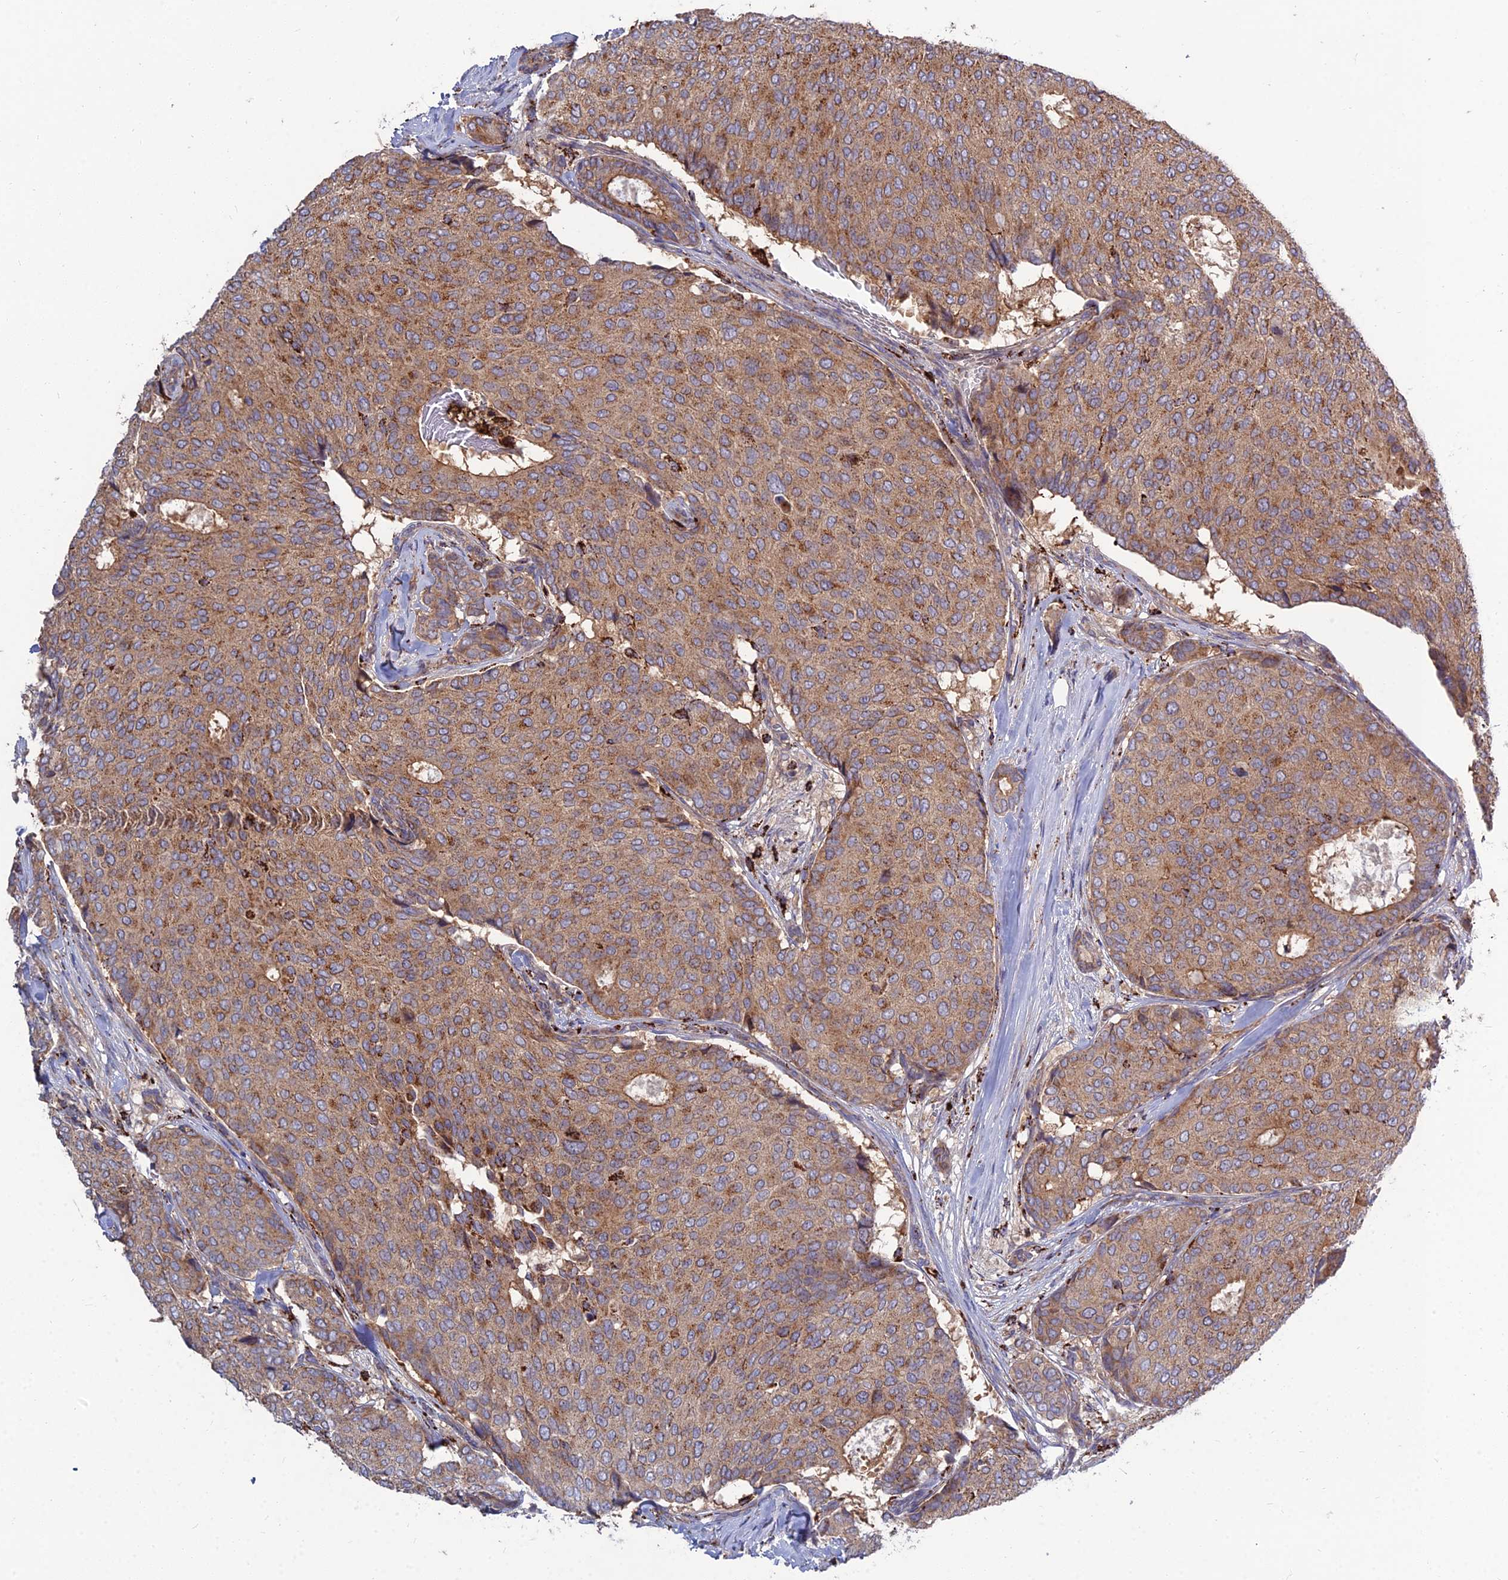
{"staining": {"intensity": "moderate", "quantity": ">75%", "location": "cytoplasmic/membranous"}, "tissue": "breast cancer", "cell_type": "Tumor cells", "image_type": "cancer", "snomed": [{"axis": "morphology", "description": "Duct carcinoma"}, {"axis": "topography", "description": "Breast"}], "caption": "Immunohistochemistry micrograph of infiltrating ductal carcinoma (breast) stained for a protein (brown), which shows medium levels of moderate cytoplasmic/membranous positivity in approximately >75% of tumor cells.", "gene": "RIC8B", "patient": {"sex": "female", "age": 75}}